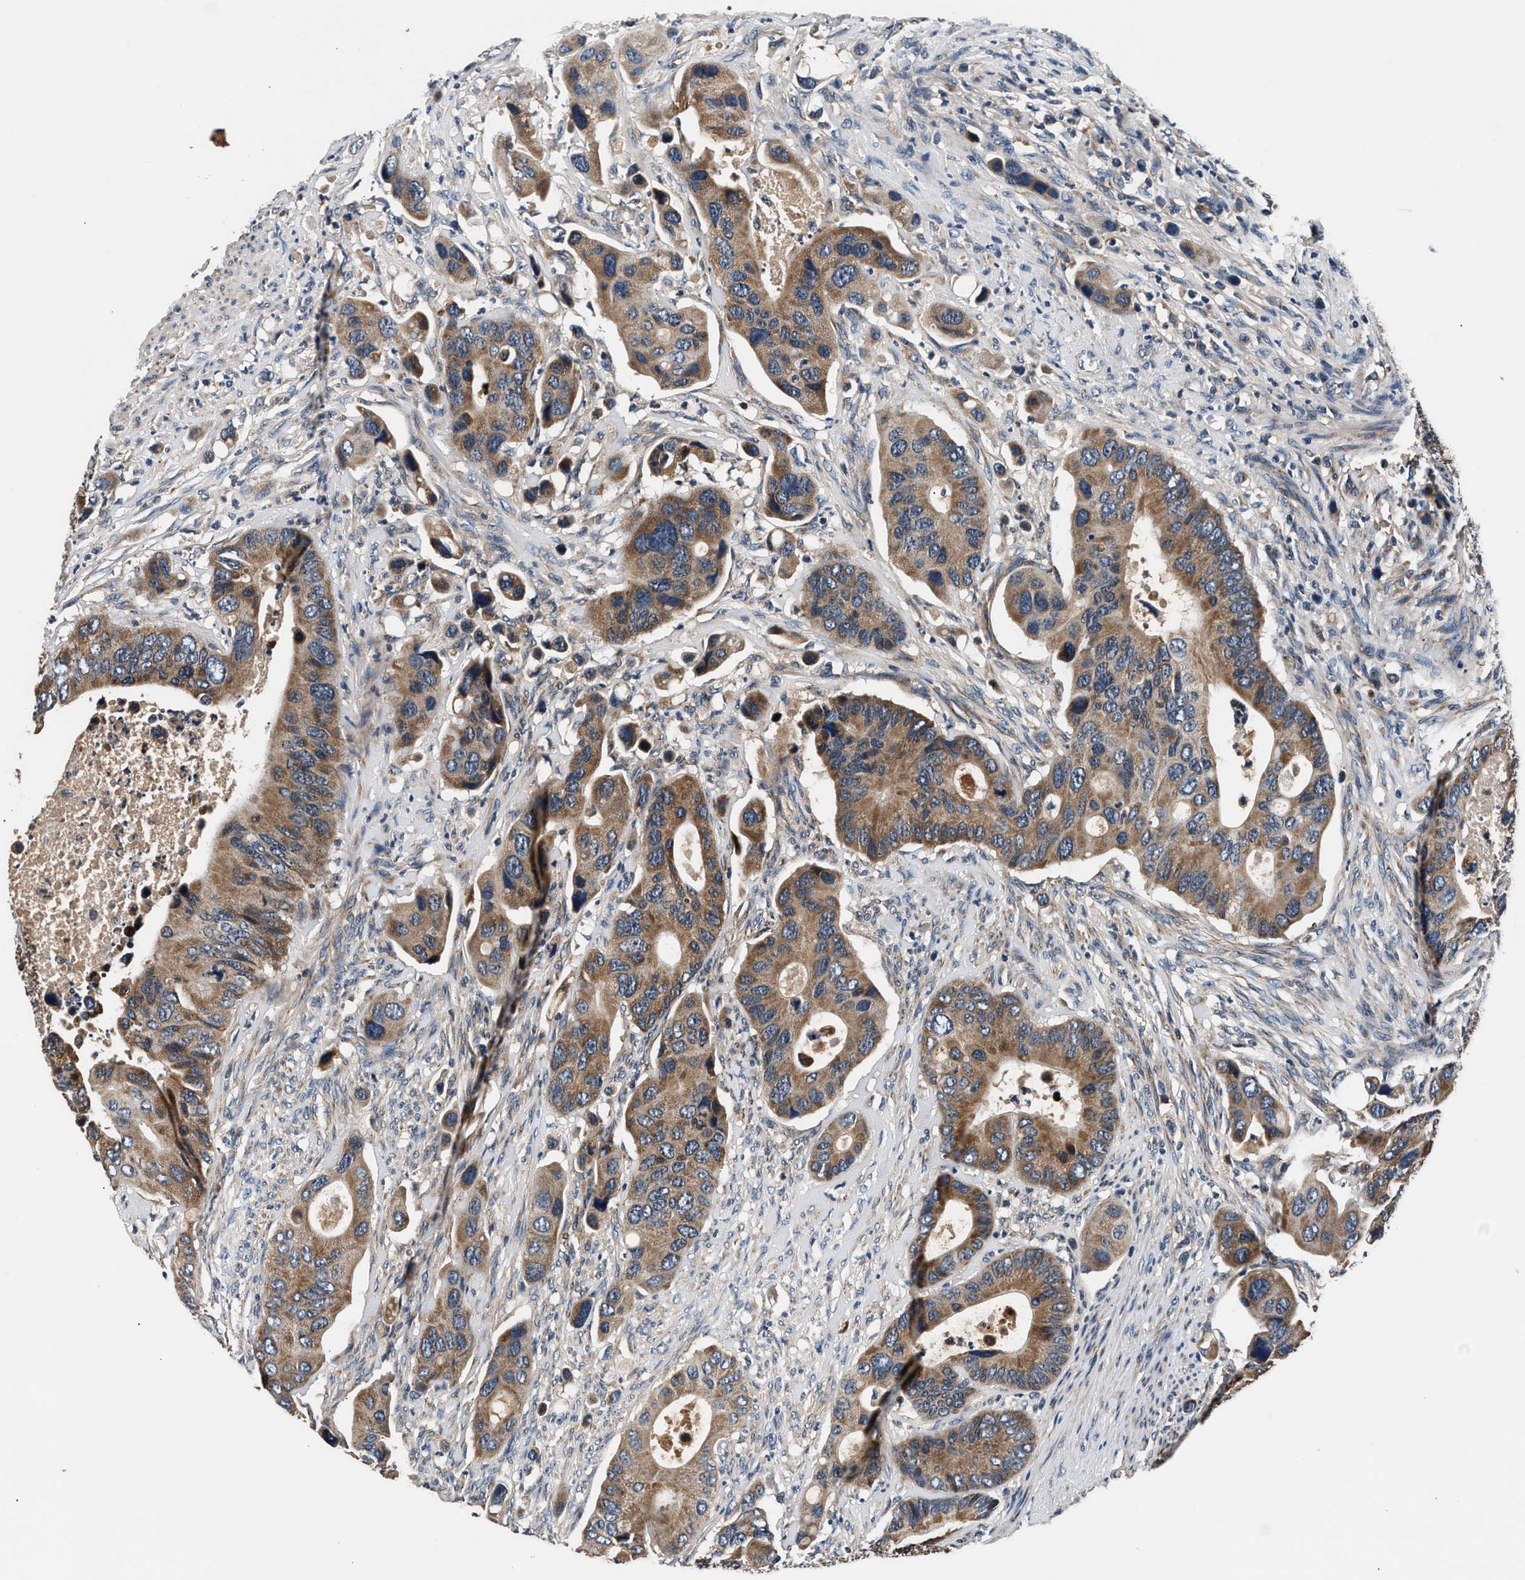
{"staining": {"intensity": "moderate", "quantity": ">75%", "location": "cytoplasmic/membranous"}, "tissue": "colorectal cancer", "cell_type": "Tumor cells", "image_type": "cancer", "snomed": [{"axis": "morphology", "description": "Adenocarcinoma, NOS"}, {"axis": "topography", "description": "Rectum"}], "caption": "Protein staining displays moderate cytoplasmic/membranous positivity in approximately >75% of tumor cells in colorectal adenocarcinoma.", "gene": "IMMT", "patient": {"sex": "female", "age": 57}}